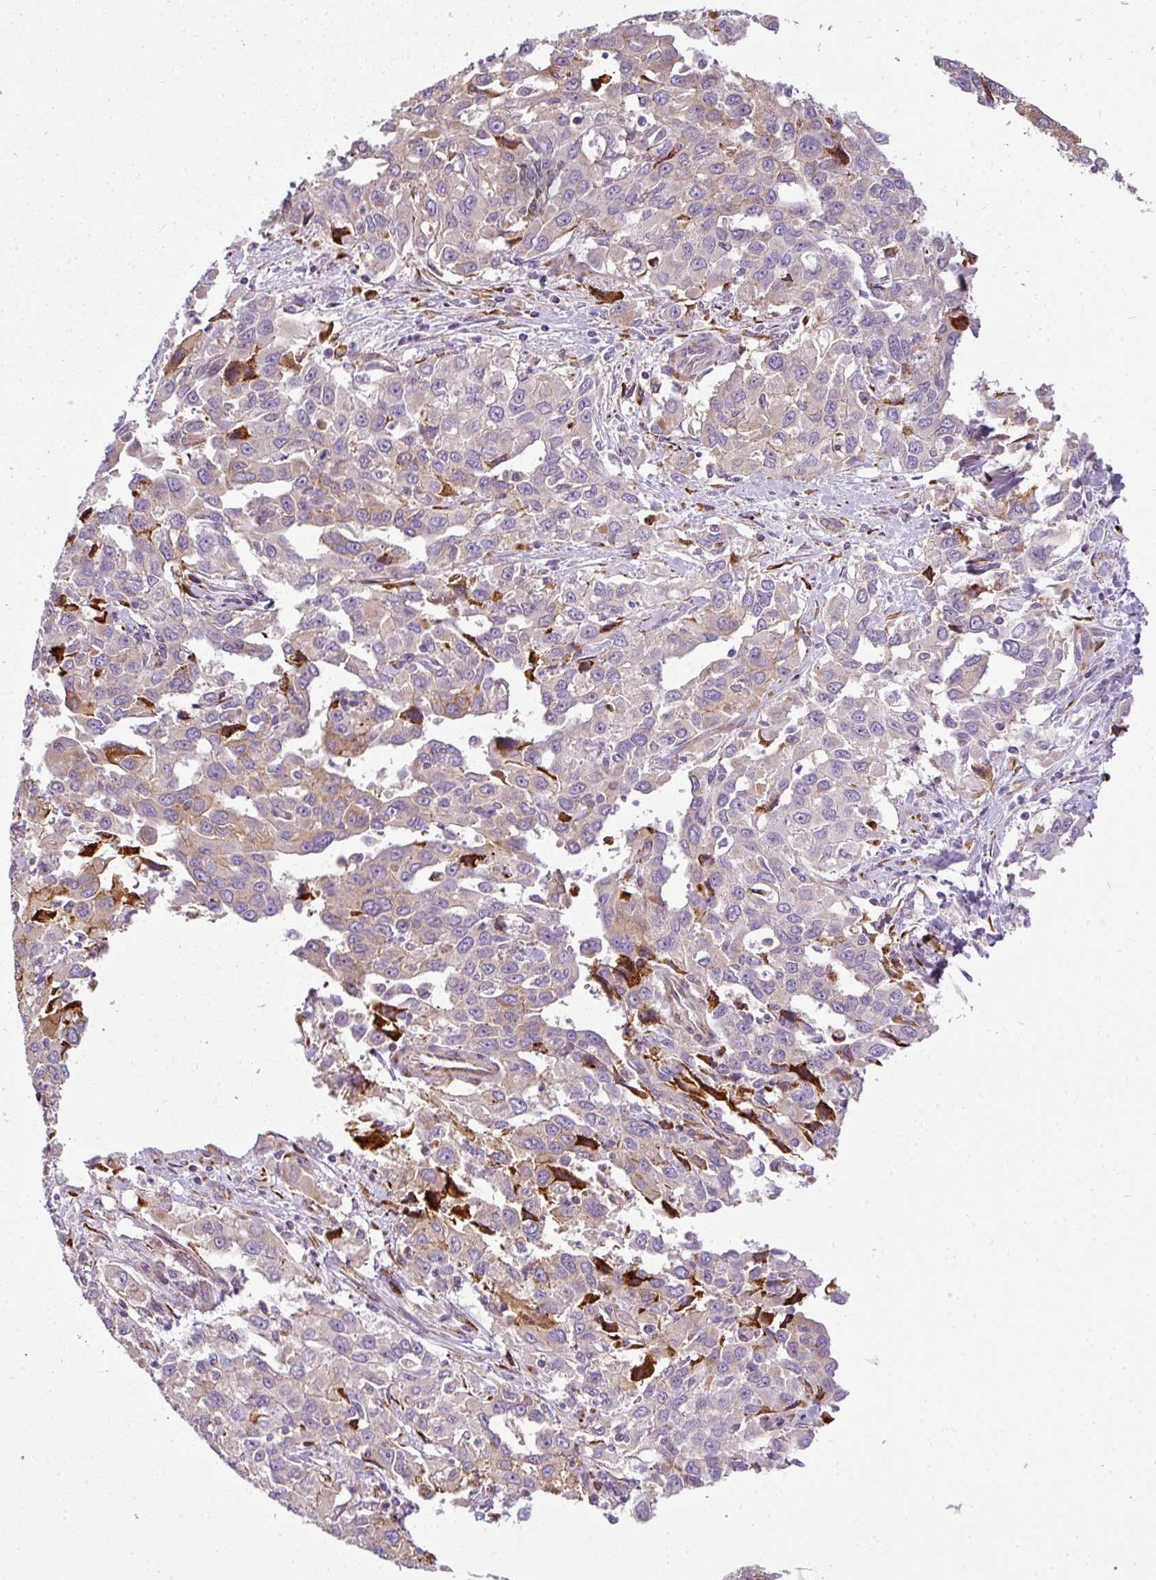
{"staining": {"intensity": "moderate", "quantity": "<25%", "location": "cytoplasmic/membranous"}, "tissue": "liver cancer", "cell_type": "Tumor cells", "image_type": "cancer", "snomed": [{"axis": "morphology", "description": "Carcinoma, Hepatocellular, NOS"}, {"axis": "topography", "description": "Liver"}], "caption": "The immunohistochemical stain highlights moderate cytoplasmic/membranous staining in tumor cells of liver cancer (hepatocellular carcinoma) tissue. The staining is performed using DAB (3,3'-diaminobenzidine) brown chromogen to label protein expression. The nuclei are counter-stained blue using hematoxylin.", "gene": "ANKRD18A", "patient": {"sex": "male", "age": 63}}